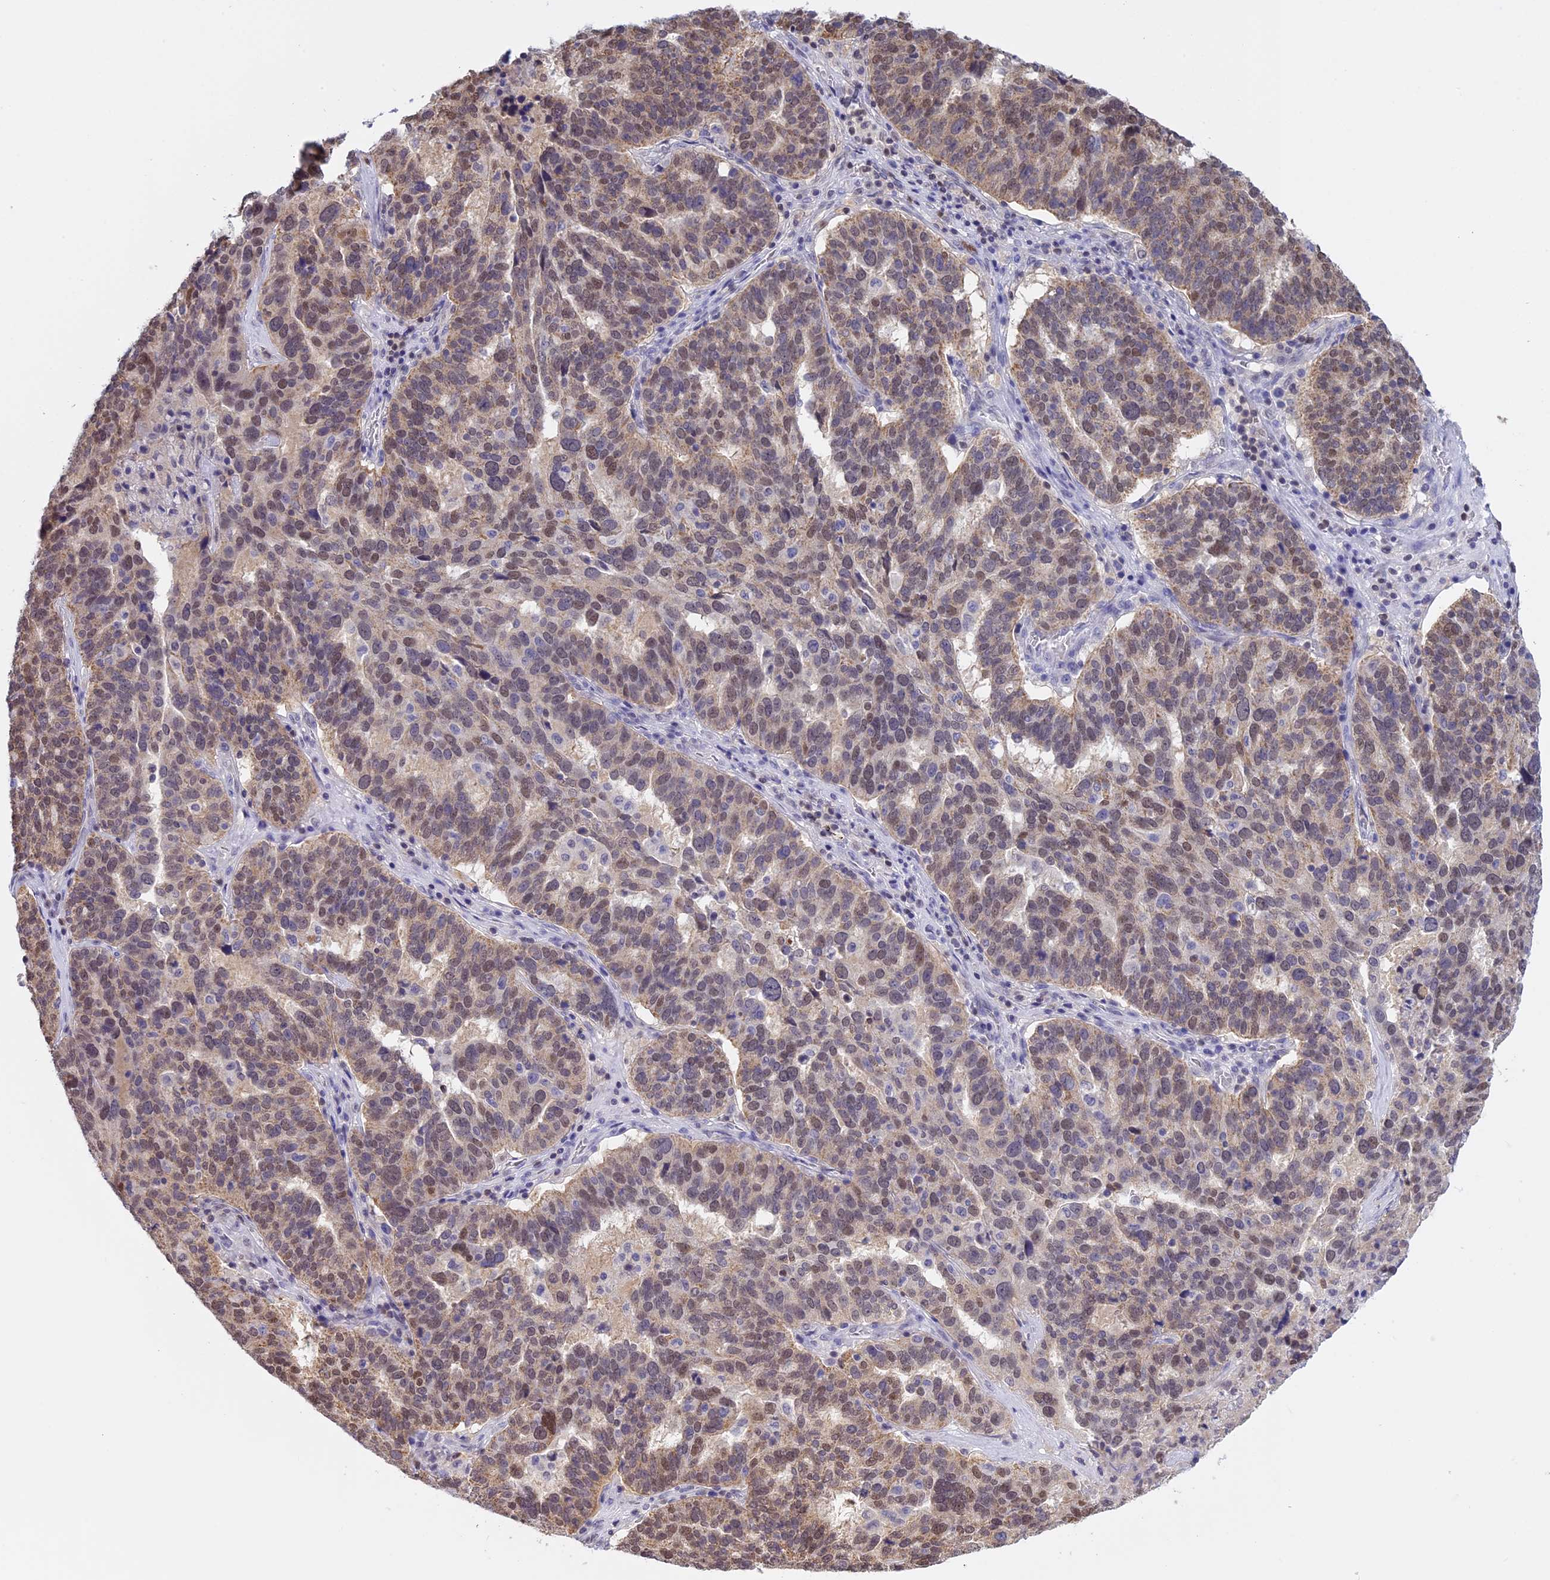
{"staining": {"intensity": "weak", "quantity": "25%-75%", "location": "cytoplasmic/membranous,nuclear"}, "tissue": "ovarian cancer", "cell_type": "Tumor cells", "image_type": "cancer", "snomed": [{"axis": "morphology", "description": "Cystadenocarcinoma, serous, NOS"}, {"axis": "topography", "description": "Ovary"}], "caption": "Immunohistochemical staining of serous cystadenocarcinoma (ovarian) reveals weak cytoplasmic/membranous and nuclear protein positivity in about 25%-75% of tumor cells.", "gene": "IZUMO2", "patient": {"sex": "female", "age": 59}}